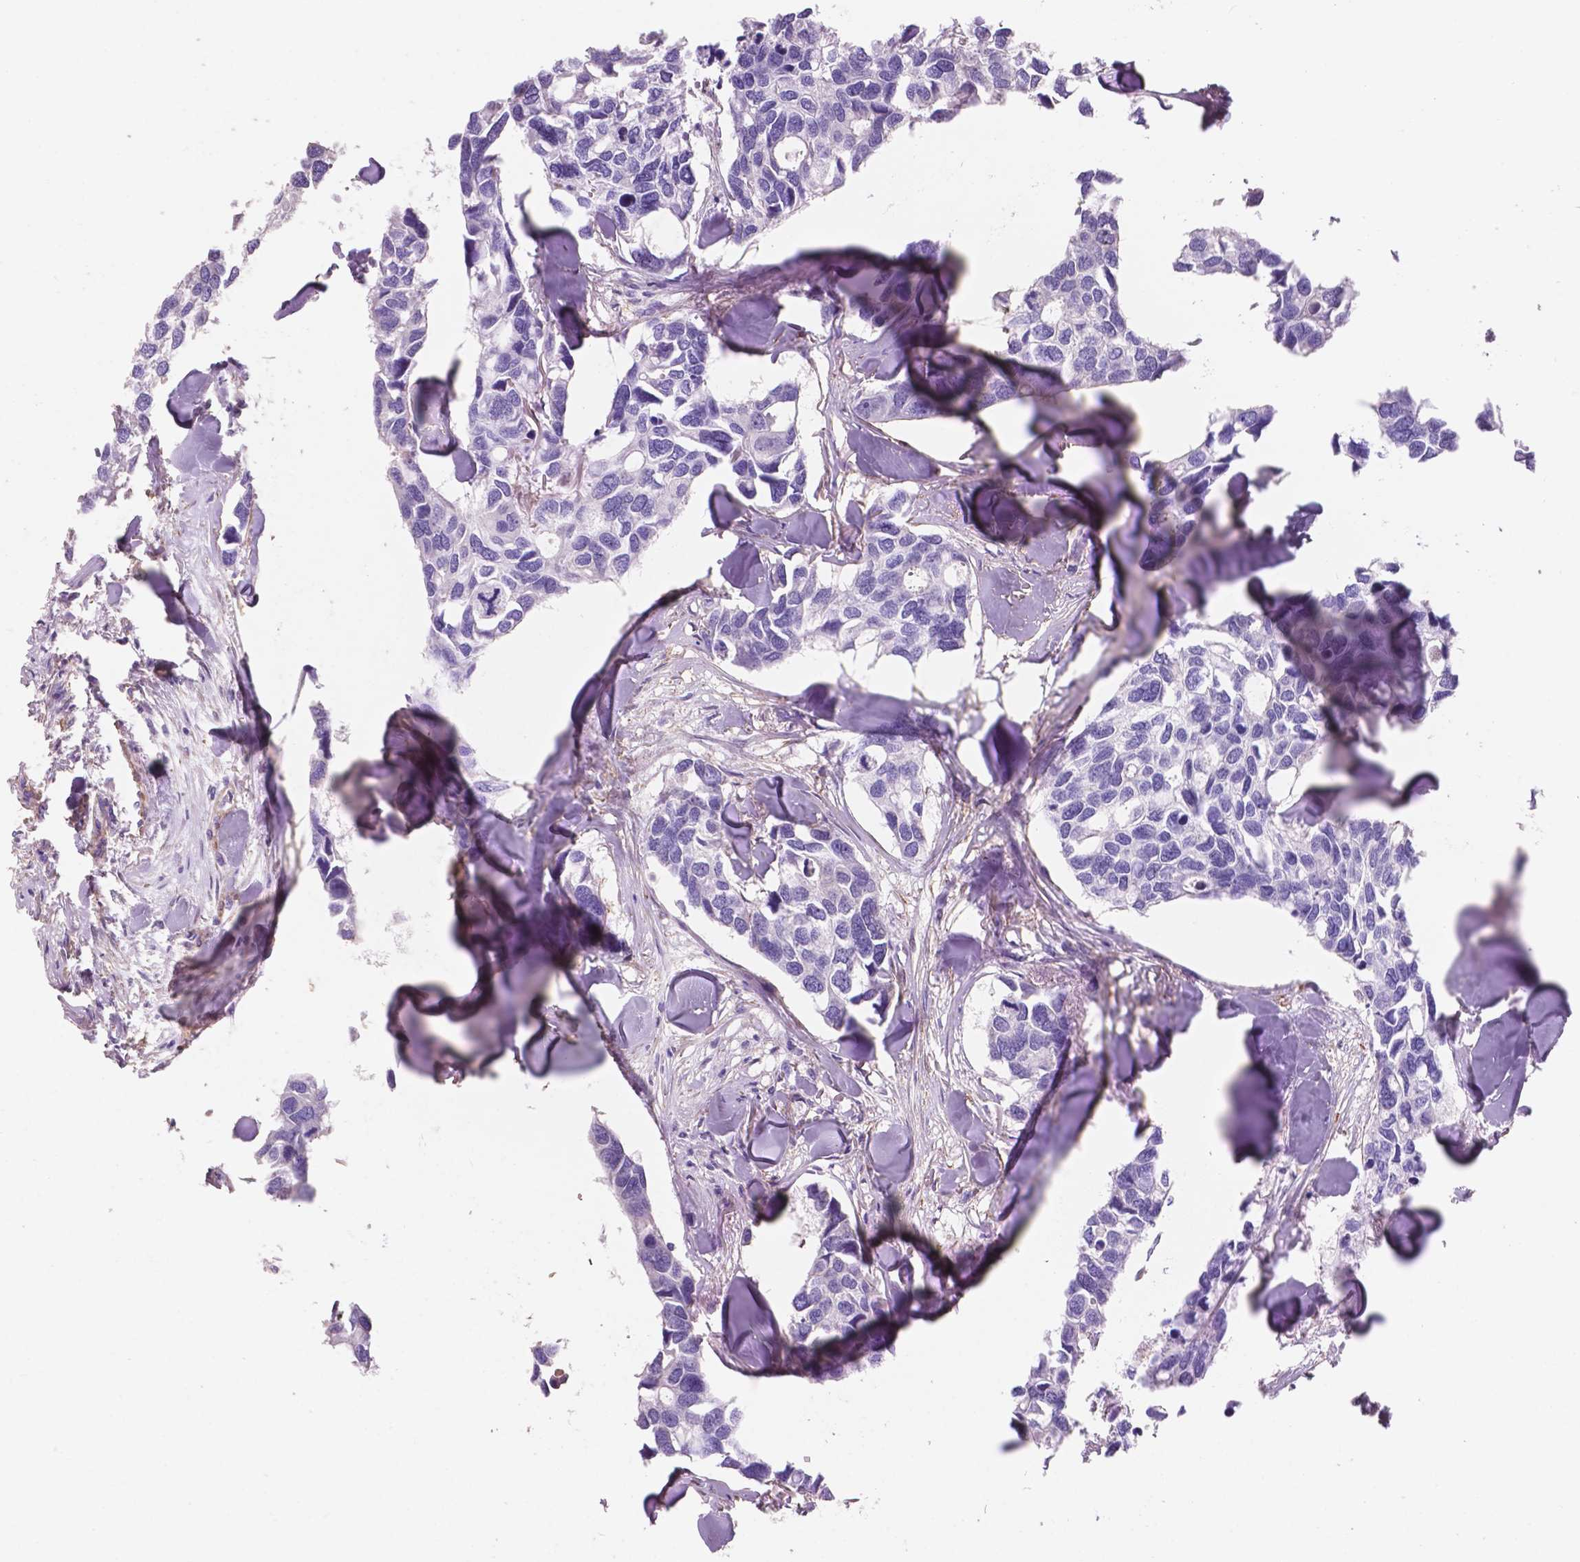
{"staining": {"intensity": "negative", "quantity": "none", "location": "none"}, "tissue": "breast cancer", "cell_type": "Tumor cells", "image_type": "cancer", "snomed": [{"axis": "morphology", "description": "Duct carcinoma"}, {"axis": "topography", "description": "Breast"}], "caption": "Human breast cancer (infiltrating ductal carcinoma) stained for a protein using IHC exhibits no staining in tumor cells.", "gene": "TOR2A", "patient": {"sex": "female", "age": 83}}